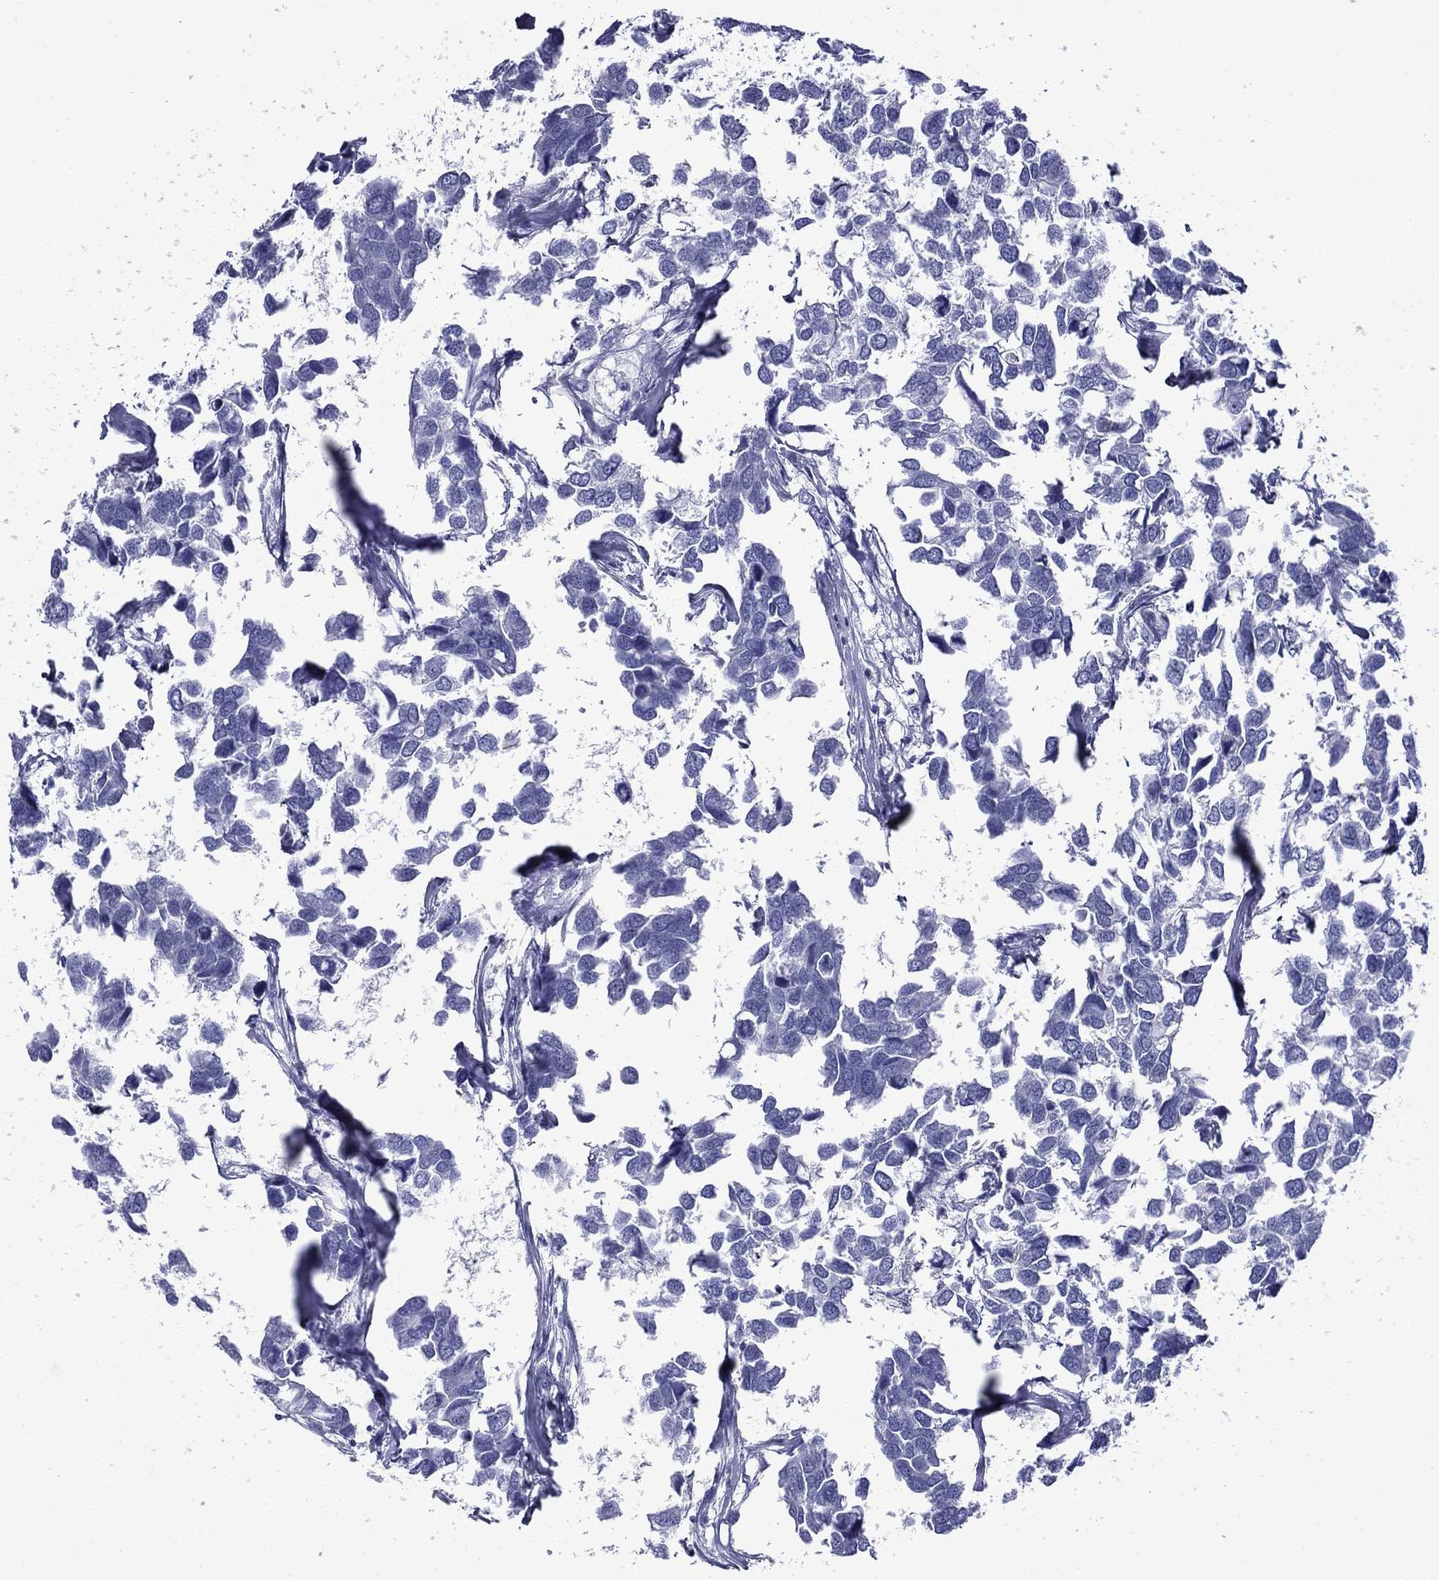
{"staining": {"intensity": "negative", "quantity": "none", "location": "none"}, "tissue": "breast cancer", "cell_type": "Tumor cells", "image_type": "cancer", "snomed": [{"axis": "morphology", "description": "Duct carcinoma"}, {"axis": "topography", "description": "Breast"}], "caption": "Human breast cancer stained for a protein using IHC exhibits no staining in tumor cells.", "gene": "ROM1", "patient": {"sex": "female", "age": 83}}